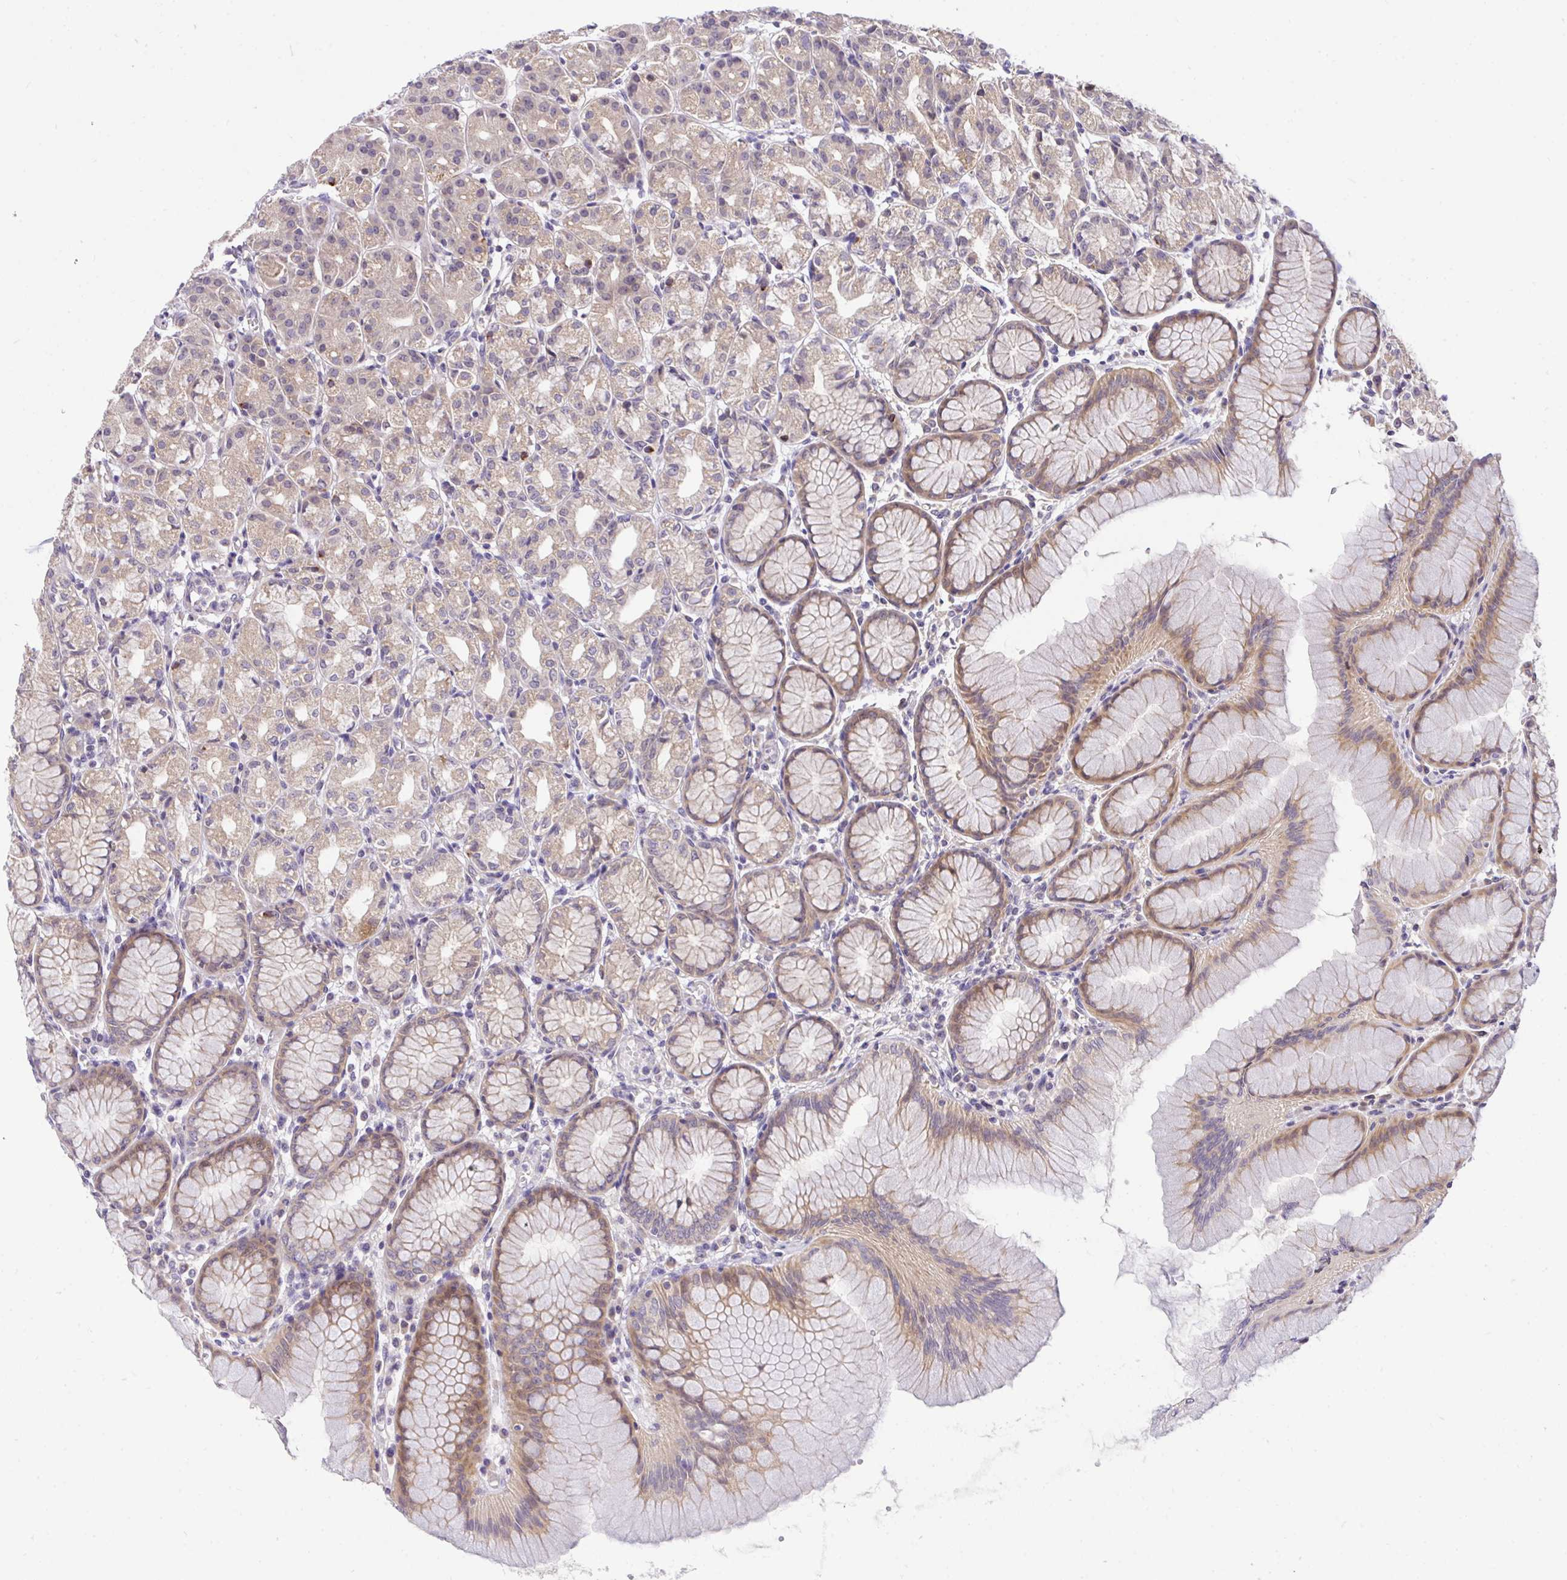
{"staining": {"intensity": "moderate", "quantity": "25%-75%", "location": "cytoplasmic/membranous"}, "tissue": "stomach", "cell_type": "Glandular cells", "image_type": "normal", "snomed": [{"axis": "morphology", "description": "Normal tissue, NOS"}, {"axis": "topography", "description": "Stomach"}], "caption": "IHC image of unremarkable human stomach stained for a protein (brown), which shows medium levels of moderate cytoplasmic/membranous positivity in about 25%-75% of glandular cells.", "gene": "C19orf54", "patient": {"sex": "female", "age": 57}}